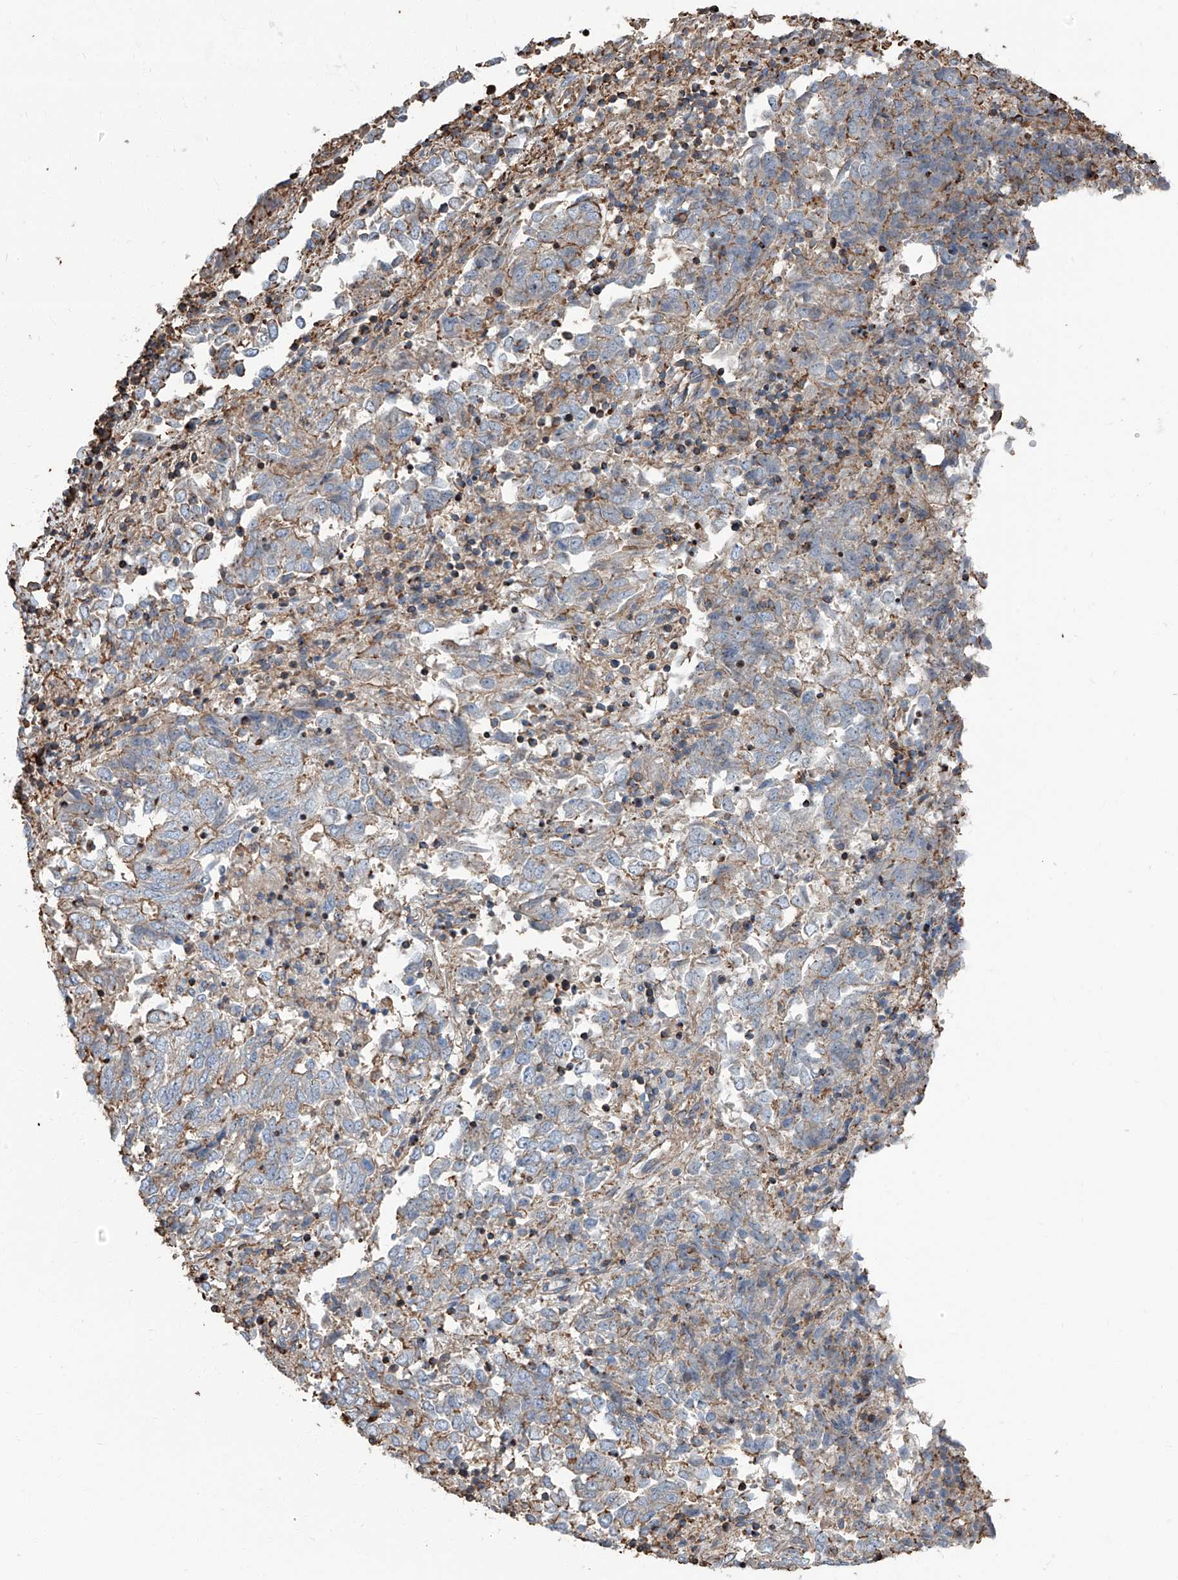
{"staining": {"intensity": "negative", "quantity": "none", "location": "none"}, "tissue": "endometrial cancer", "cell_type": "Tumor cells", "image_type": "cancer", "snomed": [{"axis": "morphology", "description": "Adenocarcinoma, NOS"}, {"axis": "topography", "description": "Endometrium"}], "caption": "Endometrial cancer (adenocarcinoma) stained for a protein using immunohistochemistry shows no staining tumor cells.", "gene": "PIEZO2", "patient": {"sex": "female", "age": 80}}